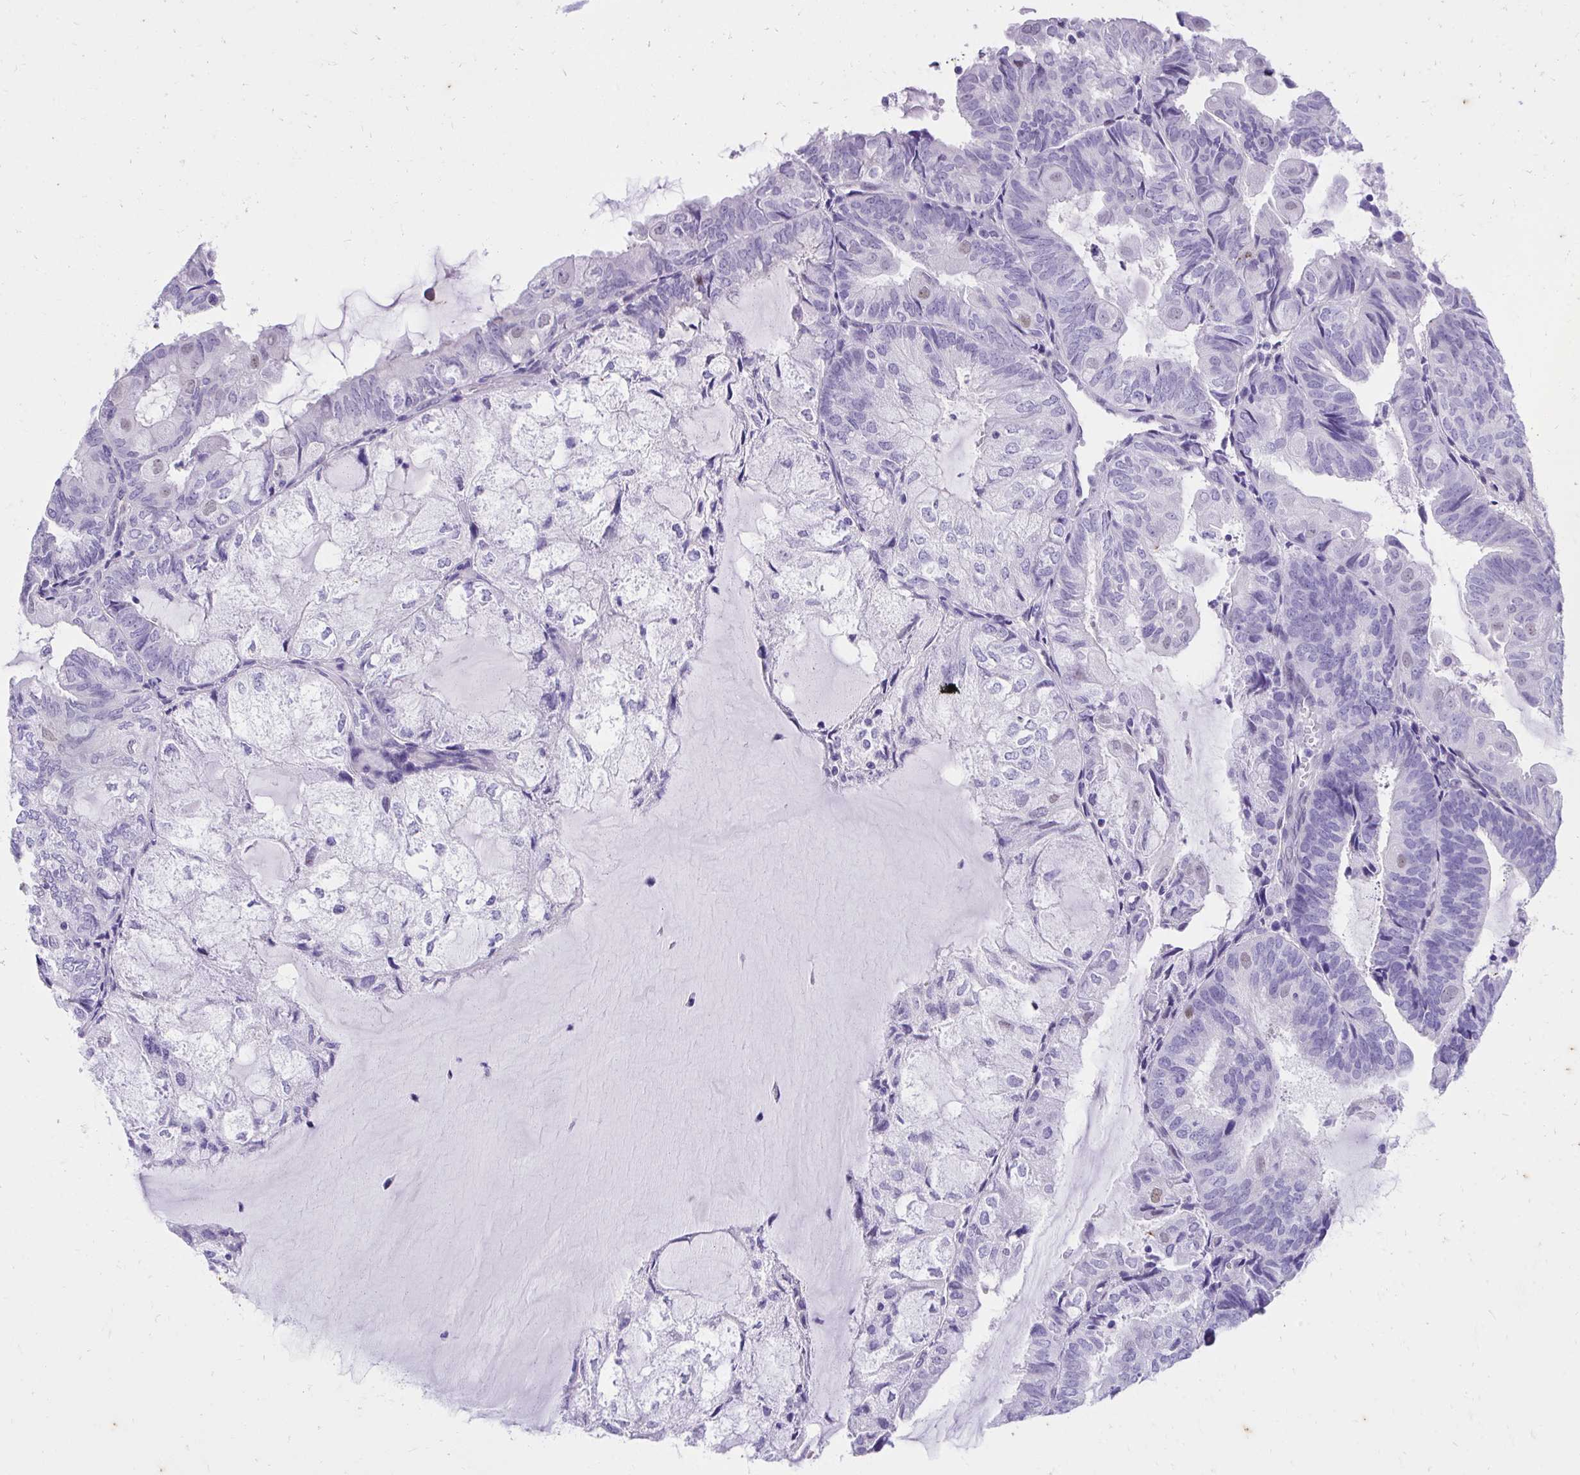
{"staining": {"intensity": "weak", "quantity": "<25%", "location": "nuclear"}, "tissue": "endometrial cancer", "cell_type": "Tumor cells", "image_type": "cancer", "snomed": [{"axis": "morphology", "description": "Adenocarcinoma, NOS"}, {"axis": "topography", "description": "Endometrium"}], "caption": "Protein analysis of adenocarcinoma (endometrial) displays no significant positivity in tumor cells.", "gene": "KLK1", "patient": {"sex": "female", "age": 81}}